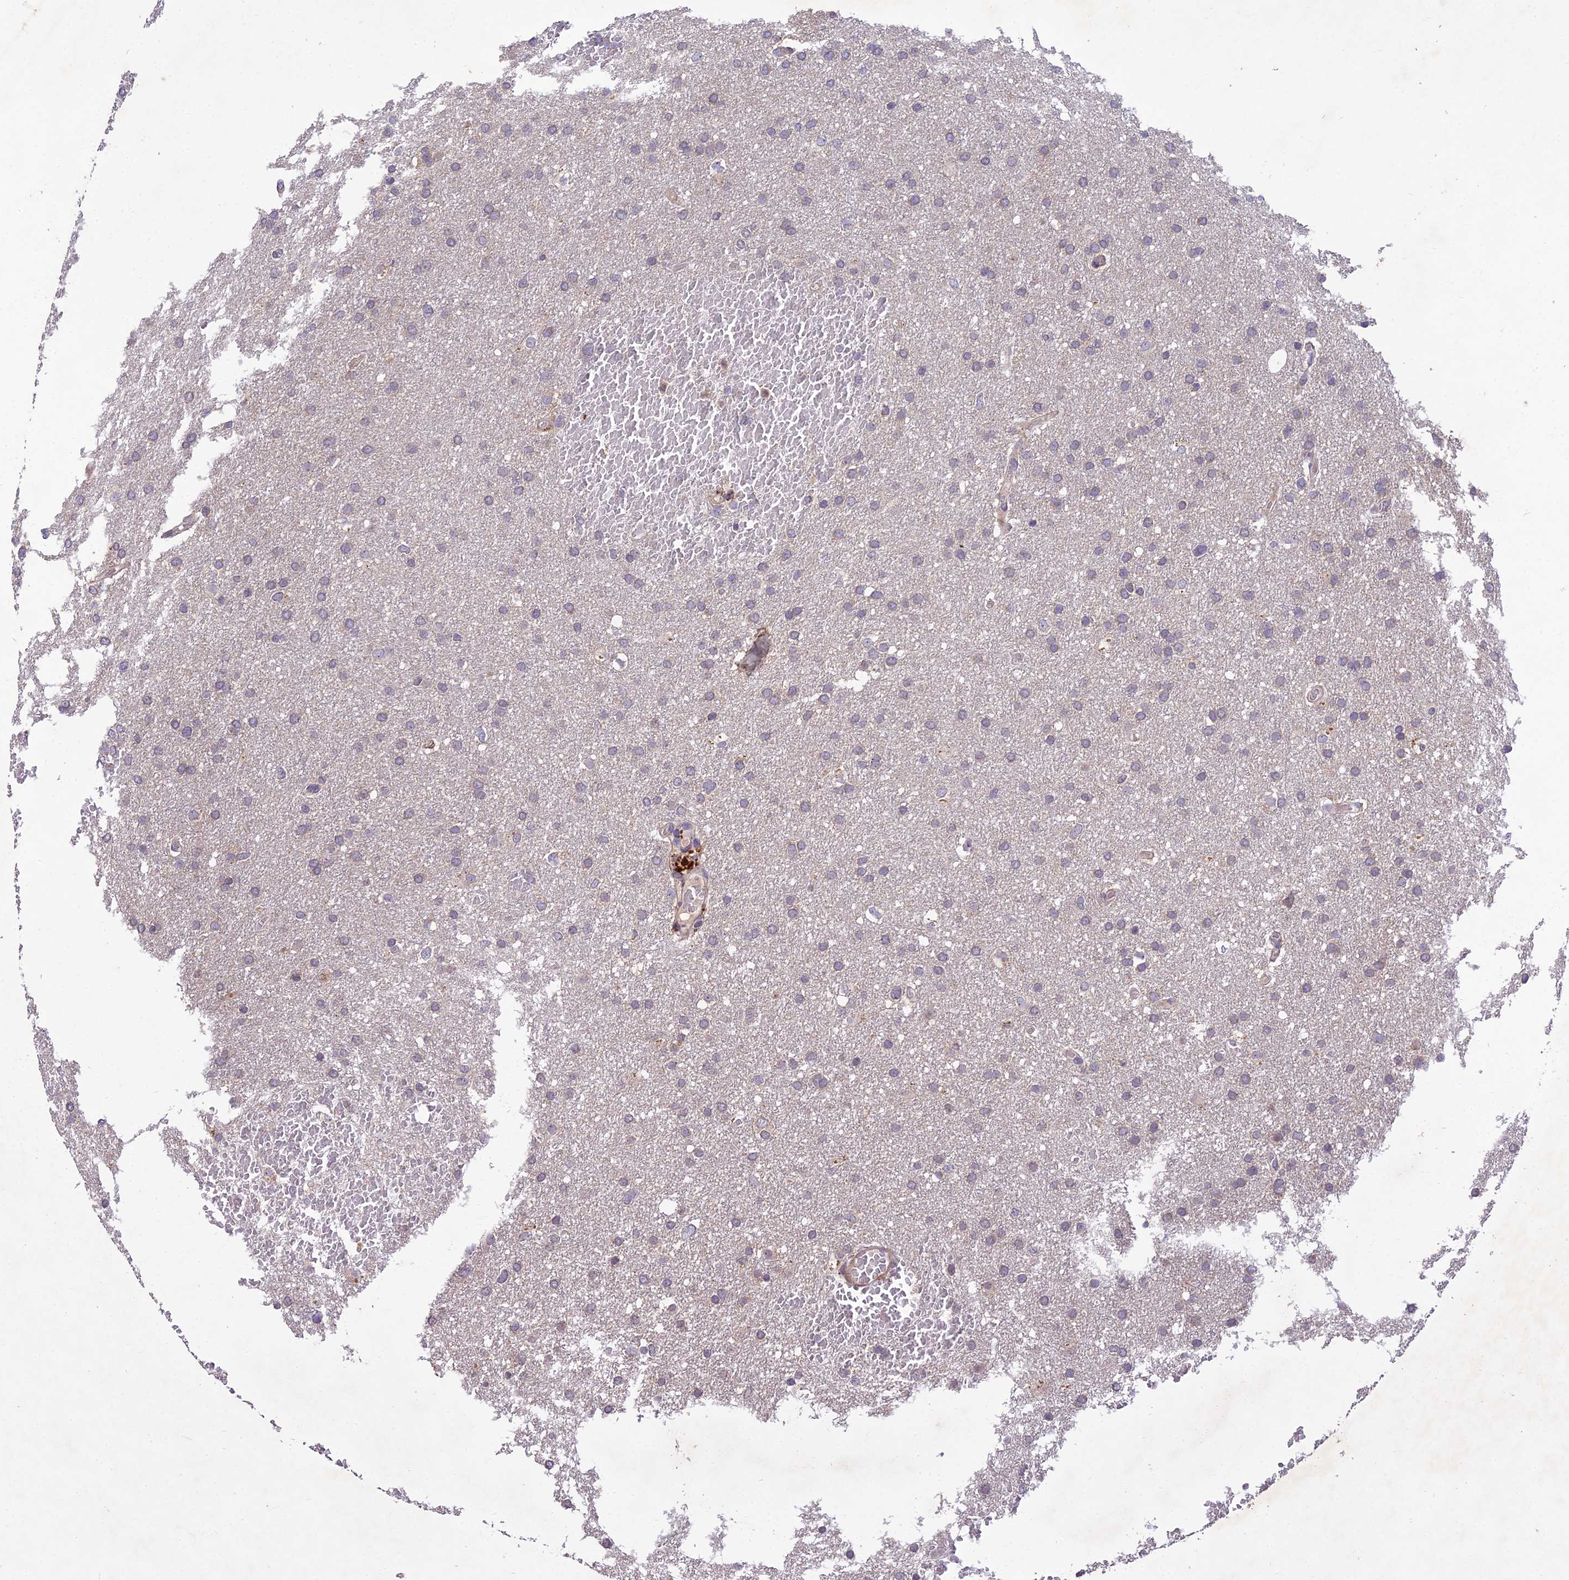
{"staining": {"intensity": "weak", "quantity": "<25%", "location": "cytoplasmic/membranous"}, "tissue": "glioma", "cell_type": "Tumor cells", "image_type": "cancer", "snomed": [{"axis": "morphology", "description": "Glioma, malignant, High grade"}, {"axis": "topography", "description": "Cerebral cortex"}], "caption": "This is an immunohistochemistry (IHC) photomicrograph of glioma. There is no staining in tumor cells.", "gene": "CENPL", "patient": {"sex": "female", "age": 36}}